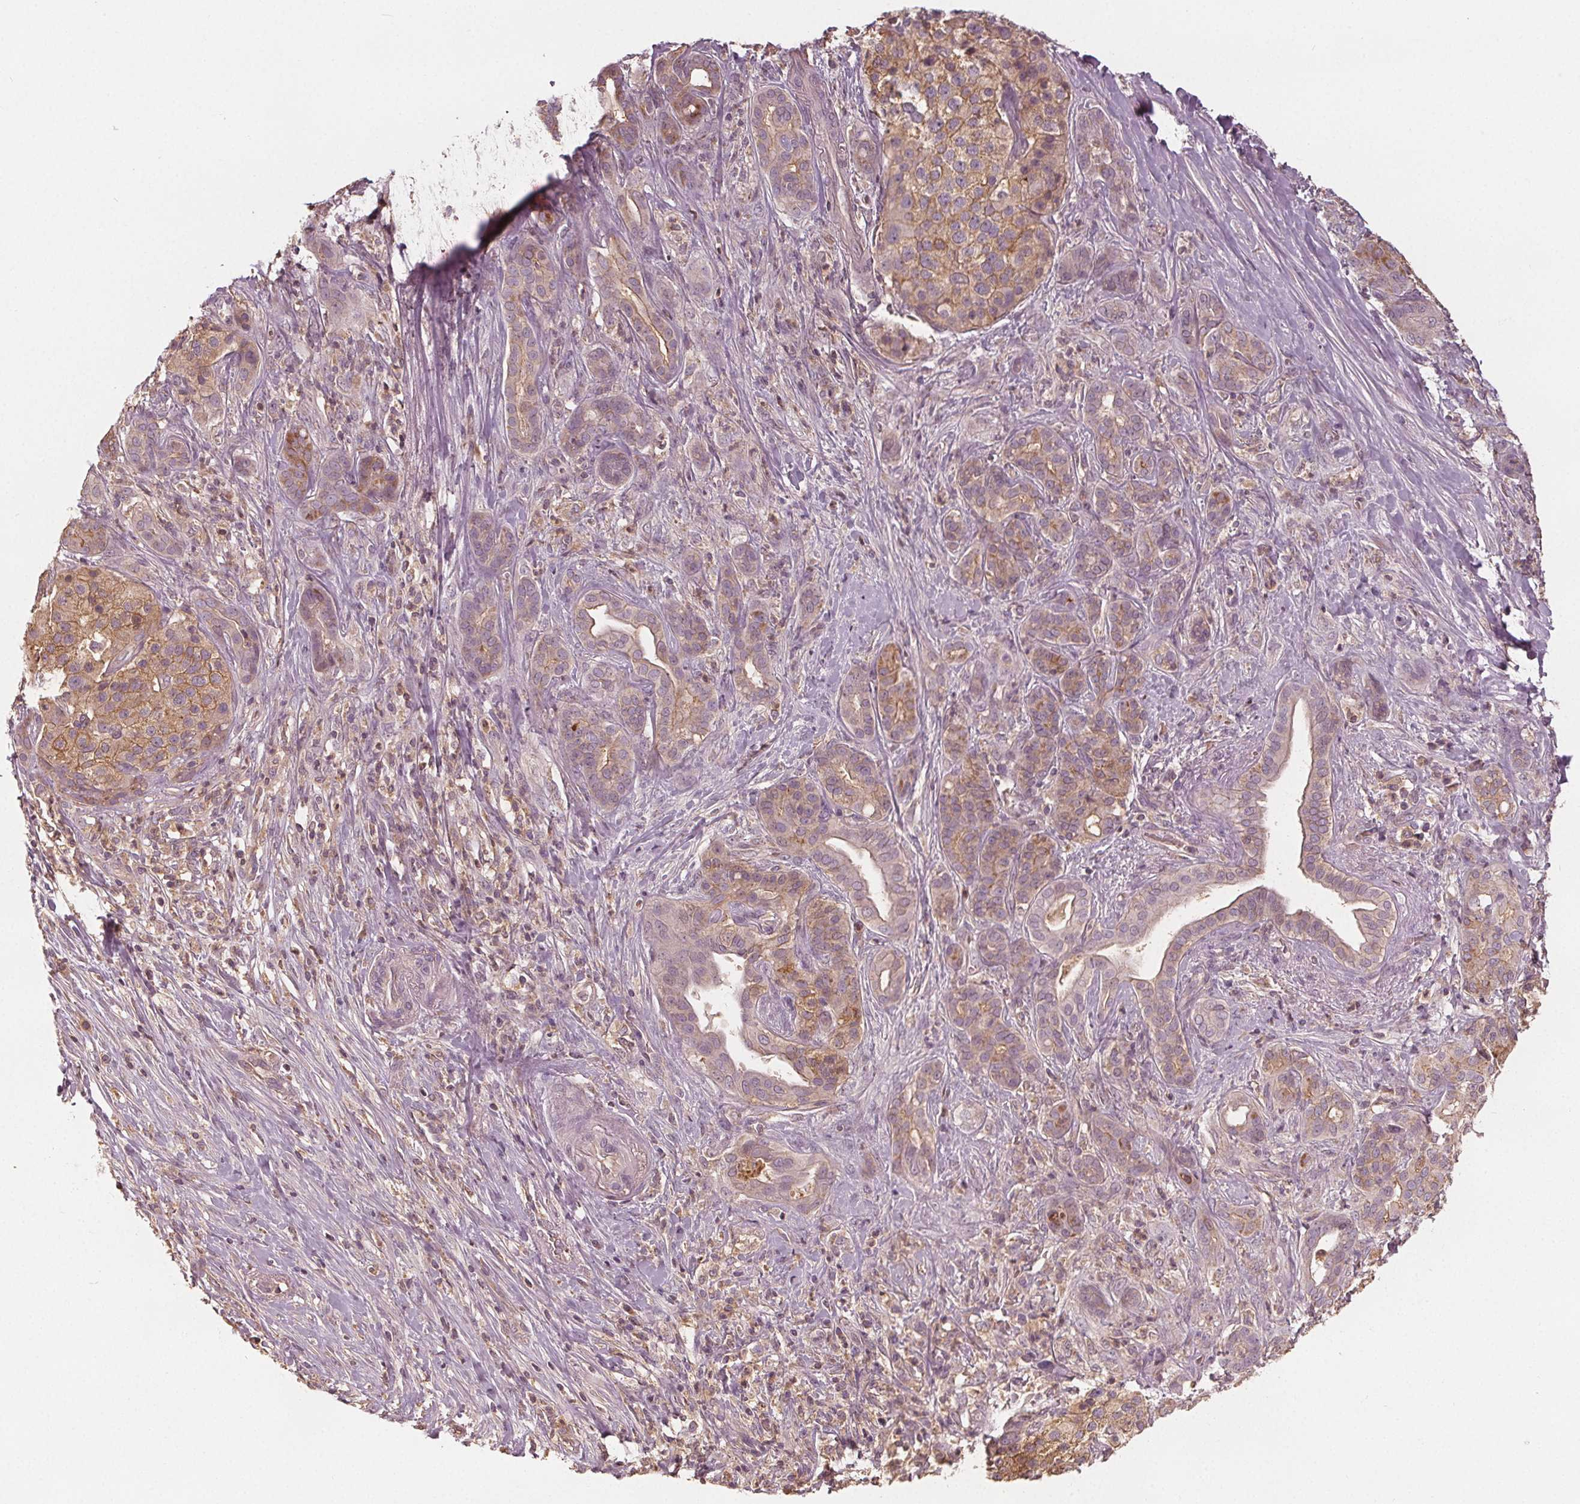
{"staining": {"intensity": "weak", "quantity": "25%-75%", "location": "cytoplasmic/membranous"}, "tissue": "pancreatic cancer", "cell_type": "Tumor cells", "image_type": "cancer", "snomed": [{"axis": "morphology", "description": "Normal tissue, NOS"}, {"axis": "morphology", "description": "Inflammation, NOS"}, {"axis": "morphology", "description": "Adenocarcinoma, NOS"}, {"axis": "topography", "description": "Pancreas"}], "caption": "Pancreatic cancer tissue displays weak cytoplasmic/membranous expression in about 25%-75% of tumor cells, visualized by immunohistochemistry. The protein is stained brown, and the nuclei are stained in blue (DAB IHC with brightfield microscopy, high magnification).", "gene": "GNB2", "patient": {"sex": "male", "age": 57}}